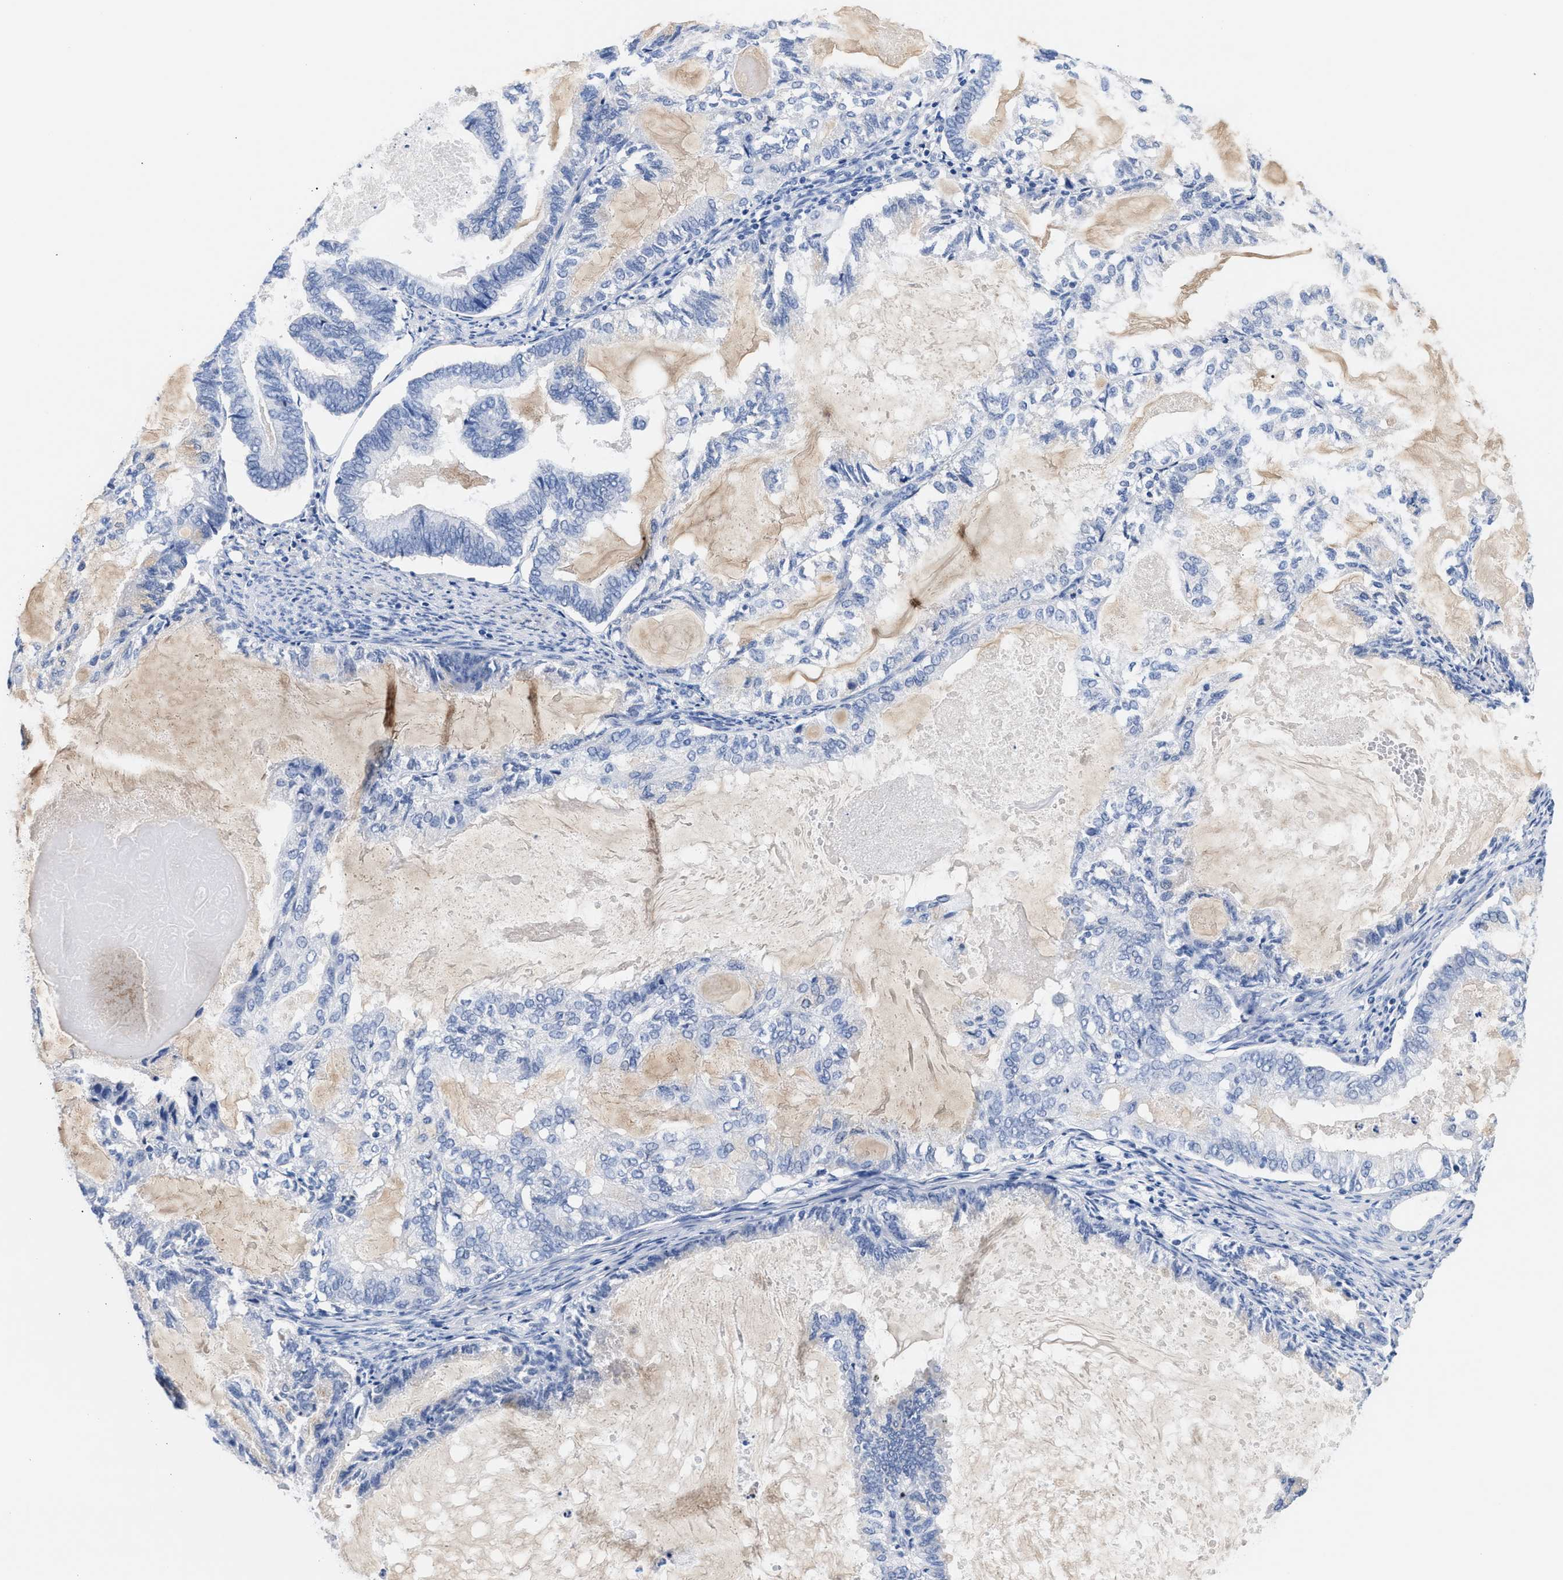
{"staining": {"intensity": "negative", "quantity": "none", "location": "none"}, "tissue": "endometrial cancer", "cell_type": "Tumor cells", "image_type": "cancer", "snomed": [{"axis": "morphology", "description": "Adenocarcinoma, NOS"}, {"axis": "topography", "description": "Endometrium"}], "caption": "Immunohistochemical staining of endometrial cancer (adenocarcinoma) displays no significant expression in tumor cells.", "gene": "ACTL7B", "patient": {"sex": "female", "age": 86}}